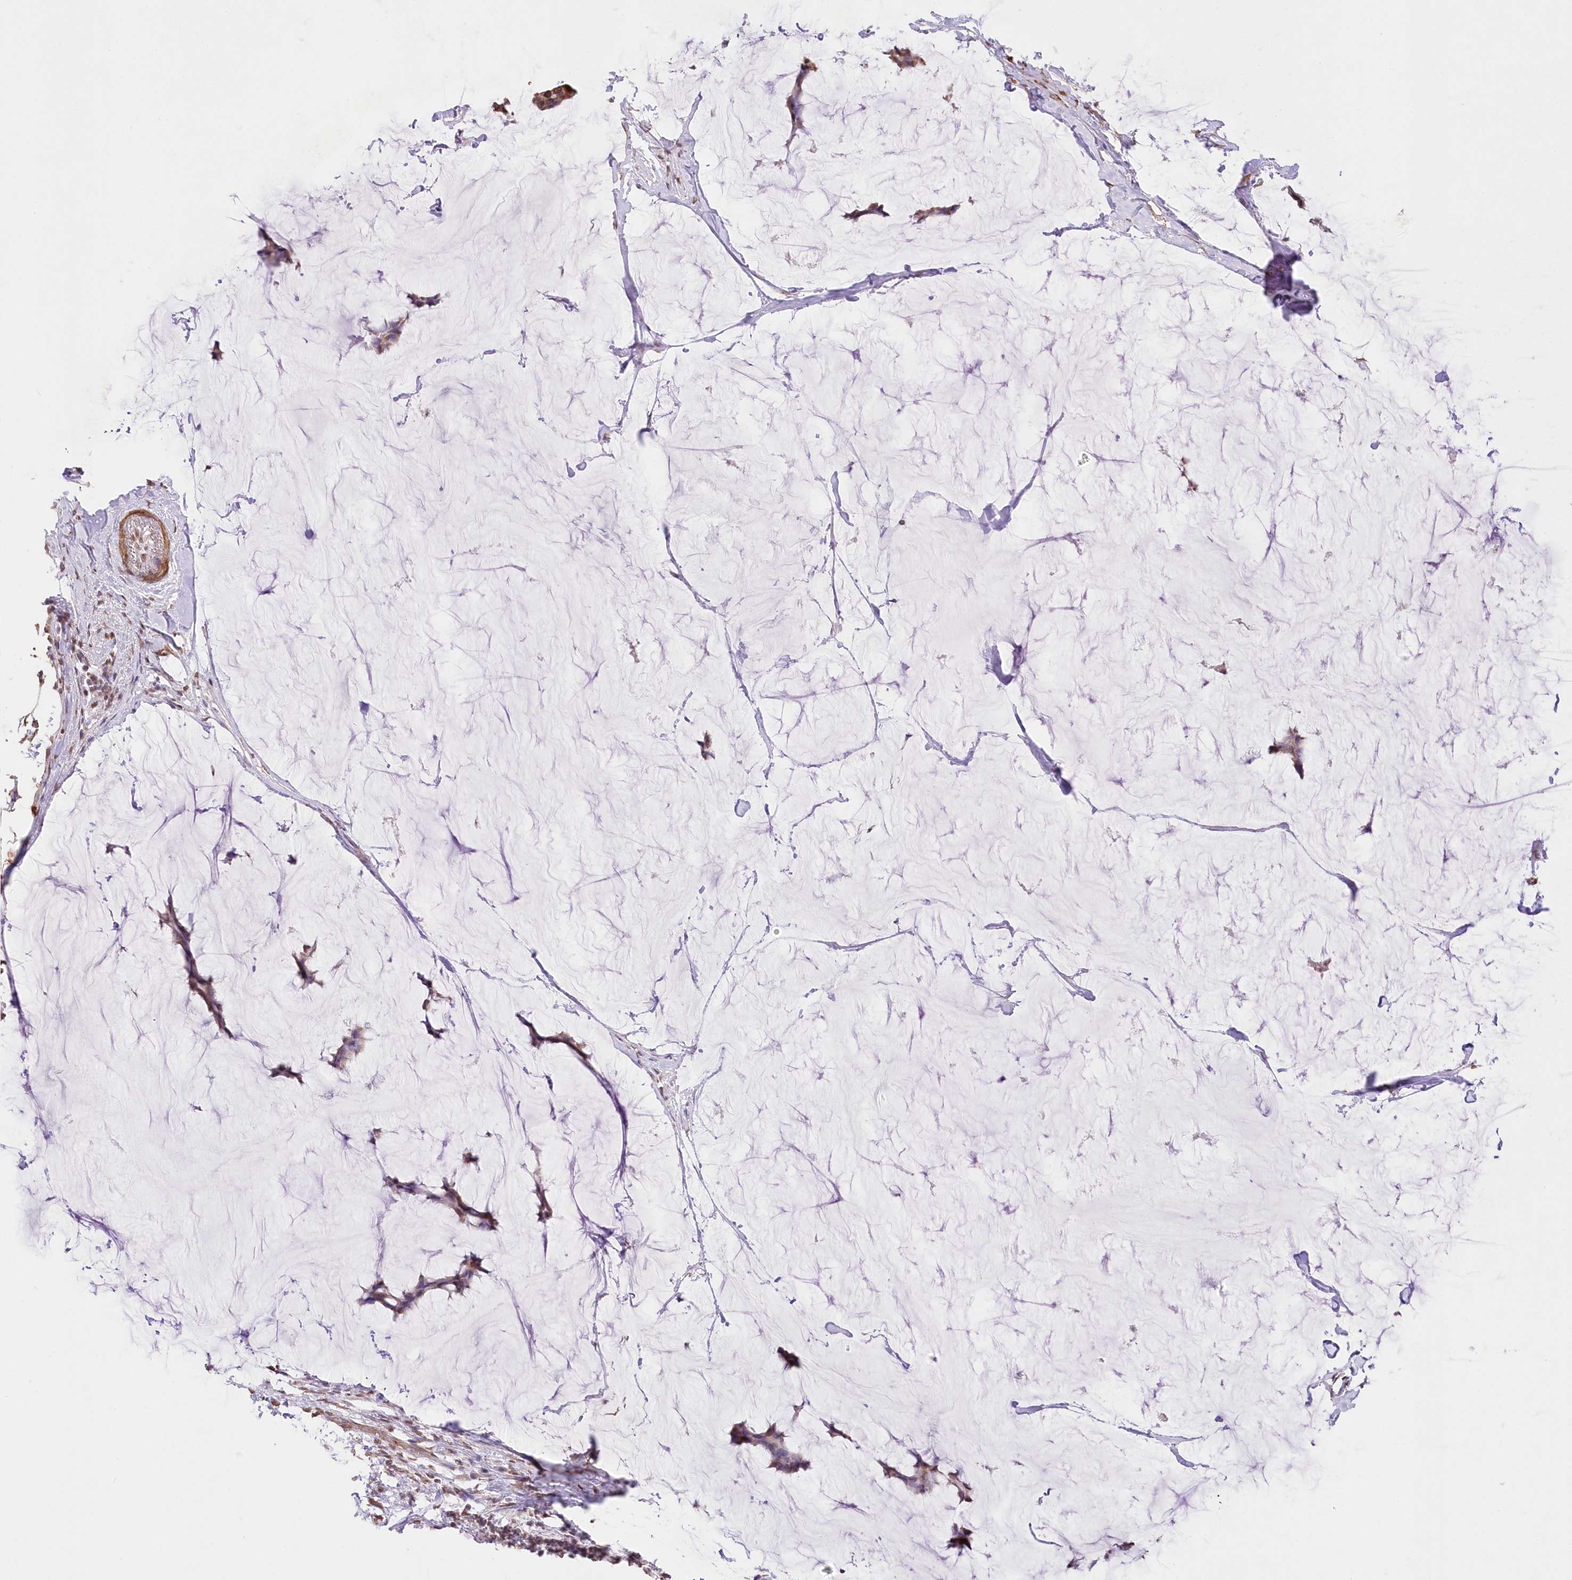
{"staining": {"intensity": "moderate", "quantity": "25%-75%", "location": "cytoplasmic/membranous,nuclear"}, "tissue": "breast cancer", "cell_type": "Tumor cells", "image_type": "cancer", "snomed": [{"axis": "morphology", "description": "Duct carcinoma"}, {"axis": "topography", "description": "Breast"}], "caption": "This photomicrograph exhibits IHC staining of human breast invasive ductal carcinoma, with medium moderate cytoplasmic/membranous and nuclear expression in about 25%-75% of tumor cells.", "gene": "RBM27", "patient": {"sex": "female", "age": 93}}